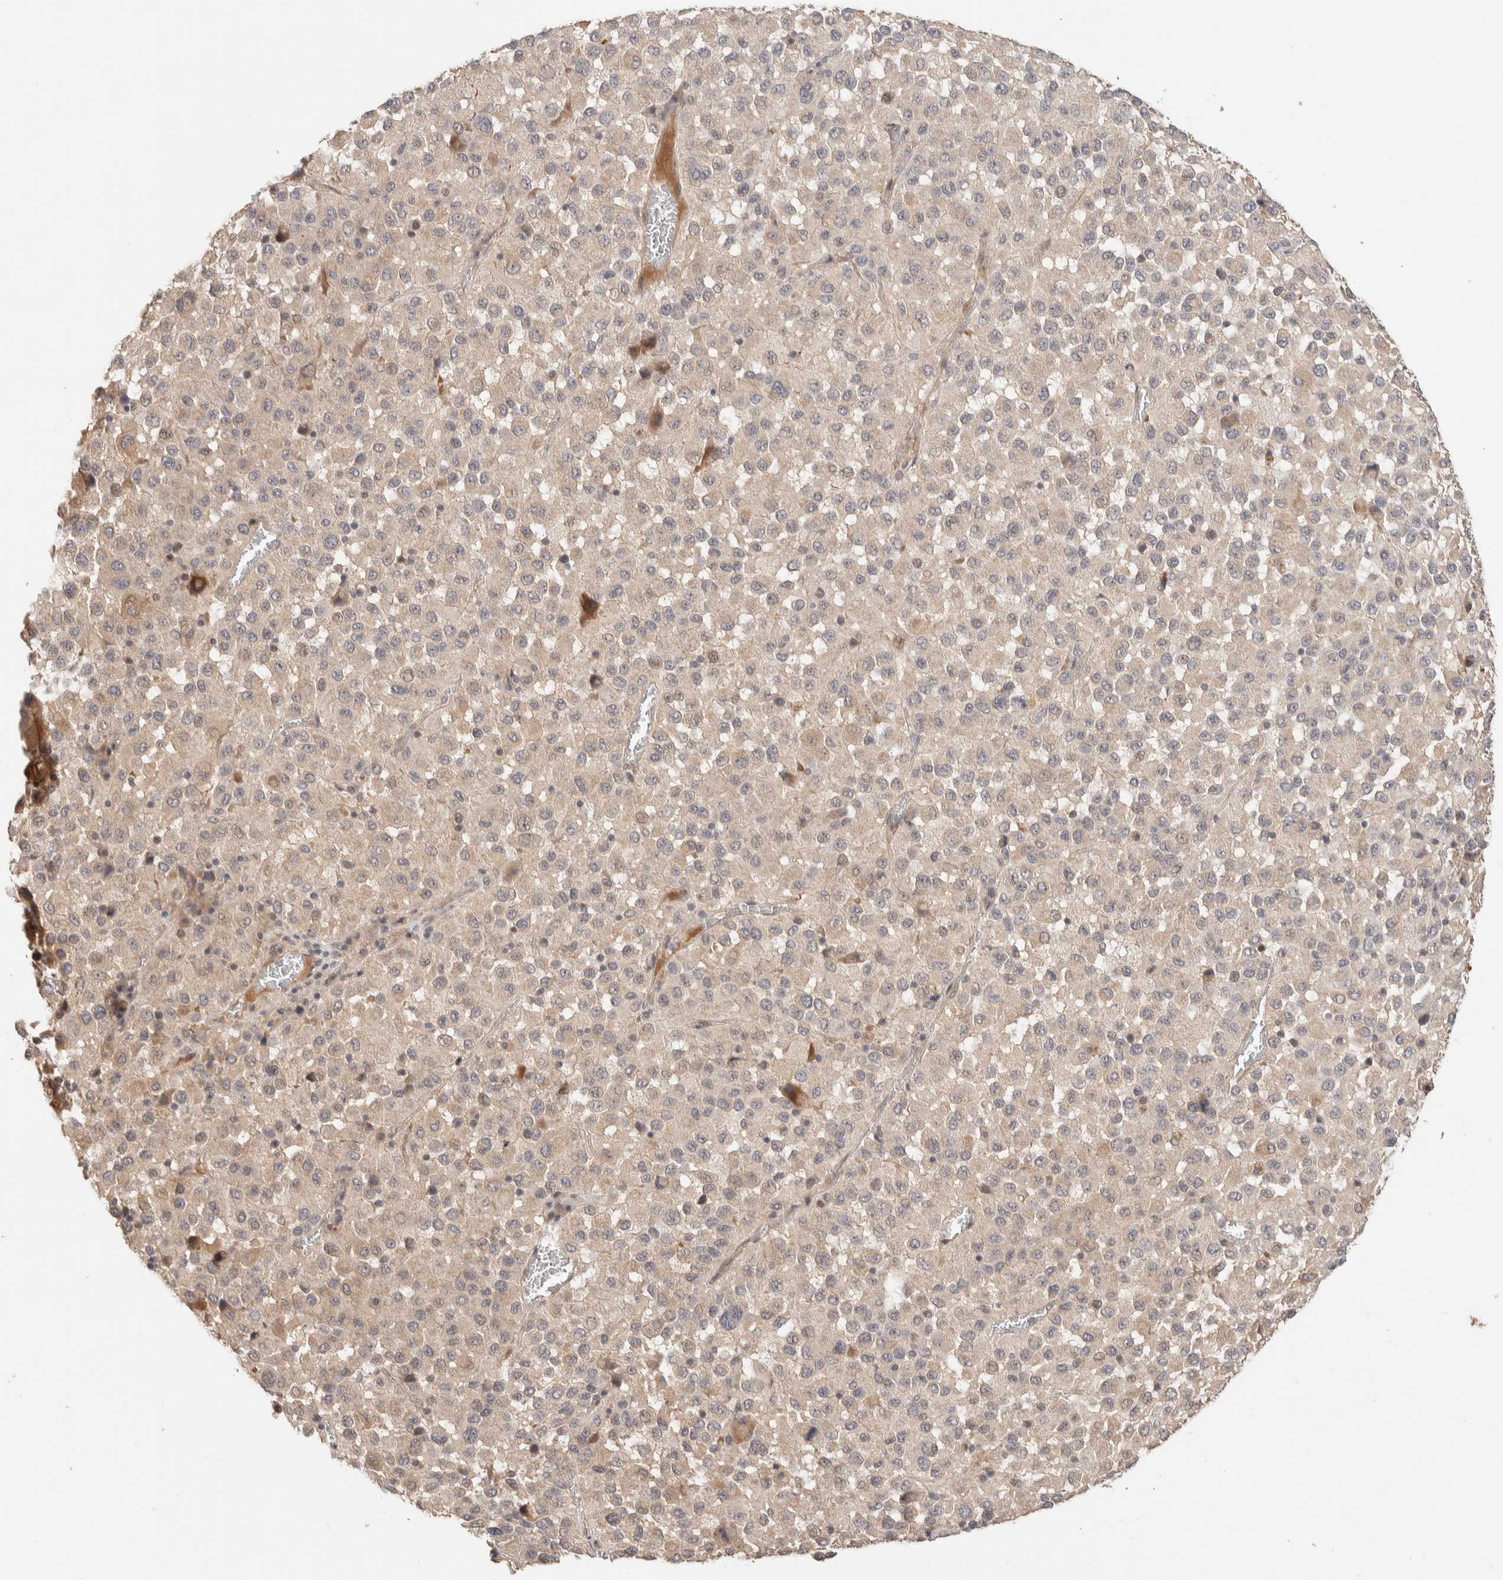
{"staining": {"intensity": "weak", "quantity": "25%-75%", "location": "cytoplasmic/membranous"}, "tissue": "melanoma", "cell_type": "Tumor cells", "image_type": "cancer", "snomed": [{"axis": "morphology", "description": "Malignant melanoma, Metastatic site"}, {"axis": "topography", "description": "Lung"}], "caption": "High-power microscopy captured an immunohistochemistry (IHC) histopathology image of malignant melanoma (metastatic site), revealing weak cytoplasmic/membranous positivity in approximately 25%-75% of tumor cells.", "gene": "PRDM15", "patient": {"sex": "male", "age": 64}}